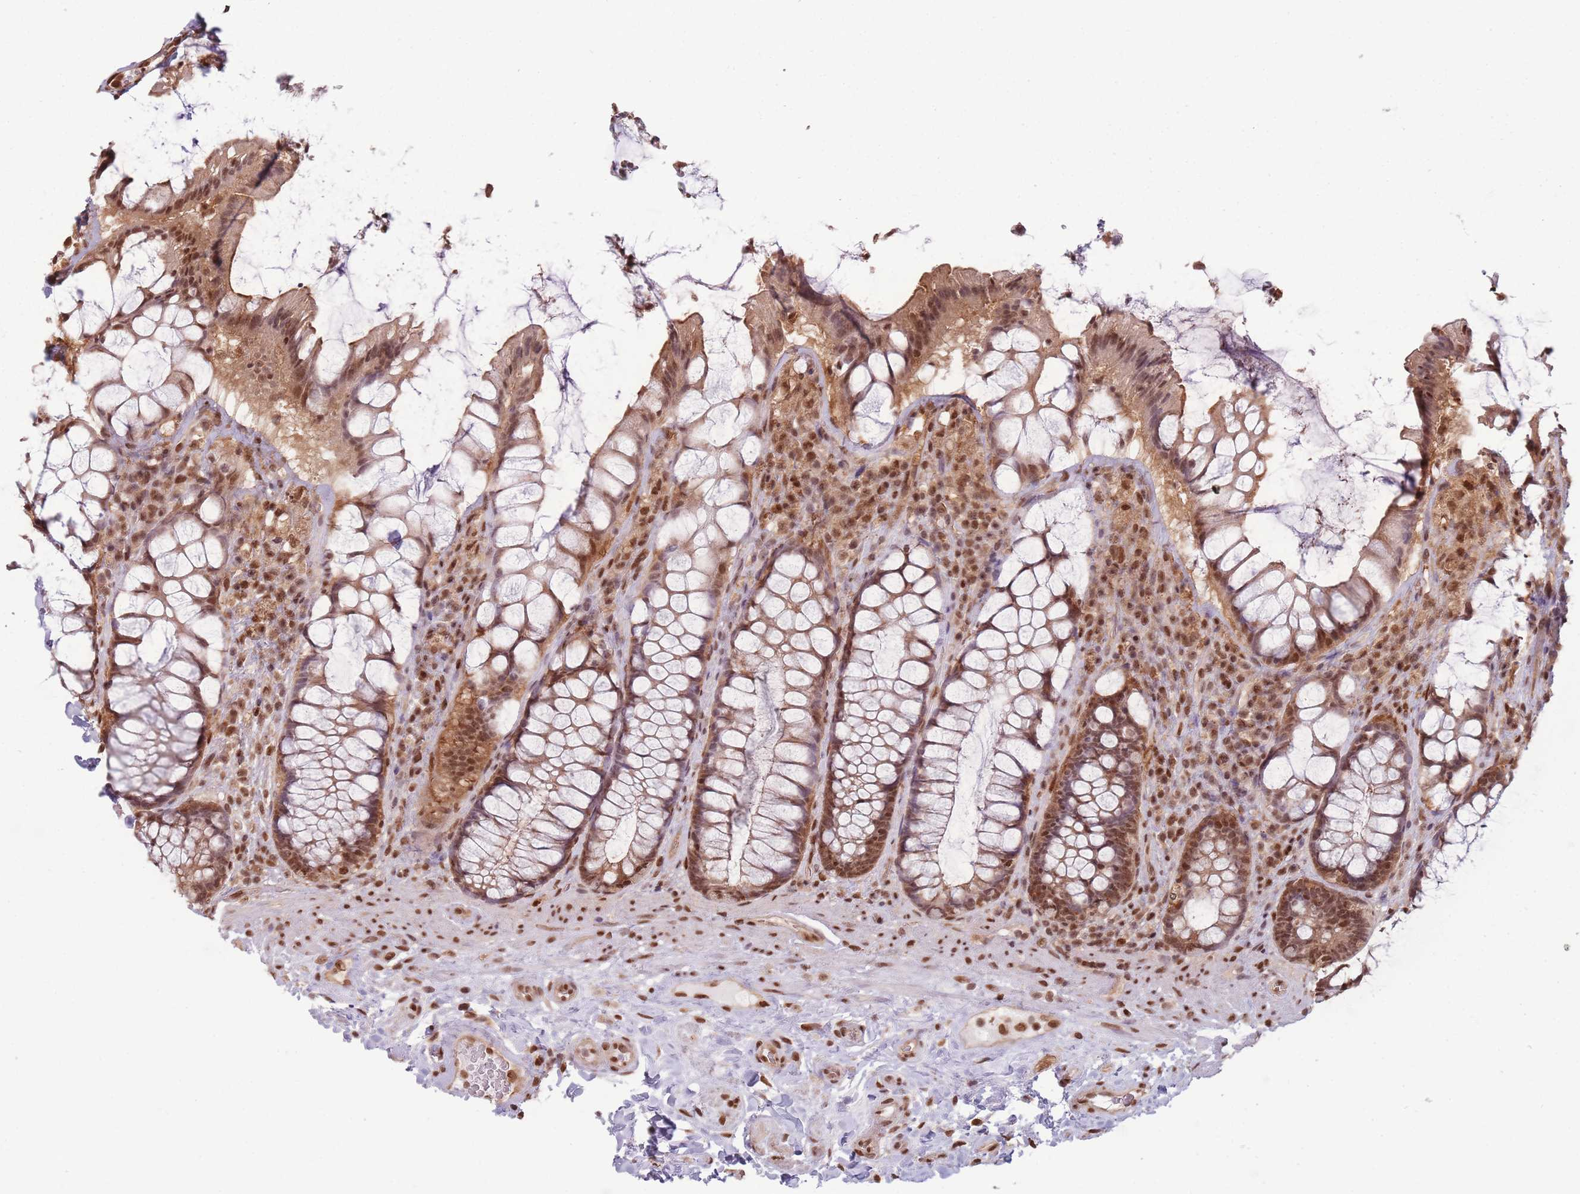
{"staining": {"intensity": "moderate", "quantity": ">75%", "location": "cytoplasmic/membranous,nuclear"}, "tissue": "rectum", "cell_type": "Glandular cells", "image_type": "normal", "snomed": [{"axis": "morphology", "description": "Normal tissue, NOS"}, {"axis": "topography", "description": "Rectum"}], "caption": "IHC (DAB (3,3'-diaminobenzidine)) staining of unremarkable human rectum displays moderate cytoplasmic/membranous,nuclear protein staining in approximately >75% of glandular cells.", "gene": "RPS27A", "patient": {"sex": "female", "age": 58}}